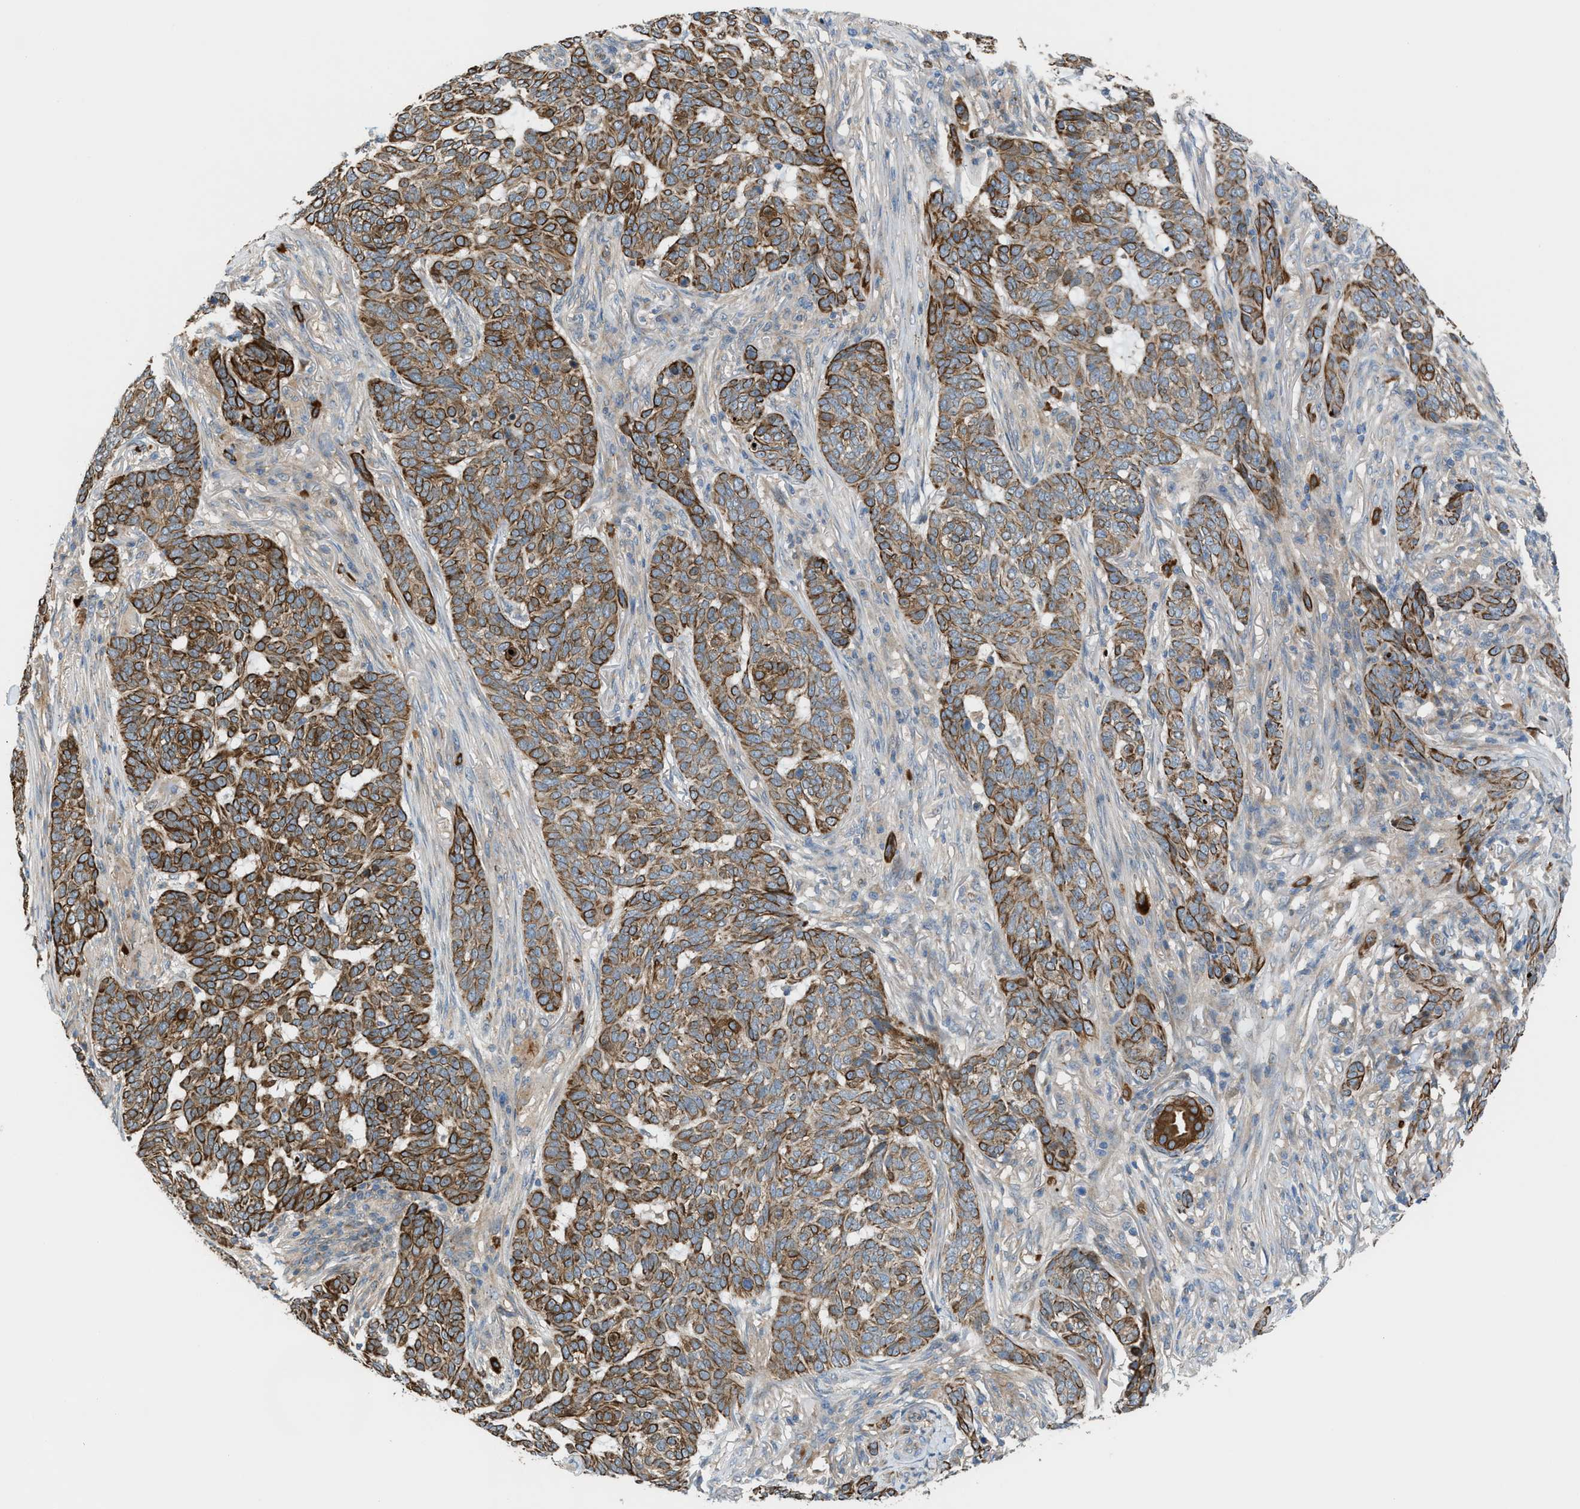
{"staining": {"intensity": "moderate", "quantity": ">75%", "location": "cytoplasmic/membranous"}, "tissue": "skin cancer", "cell_type": "Tumor cells", "image_type": "cancer", "snomed": [{"axis": "morphology", "description": "Basal cell carcinoma"}, {"axis": "topography", "description": "Skin"}], "caption": "Immunohistochemical staining of human basal cell carcinoma (skin) reveals medium levels of moderate cytoplasmic/membranous staining in about >75% of tumor cells.", "gene": "PDCL", "patient": {"sex": "male", "age": 85}}